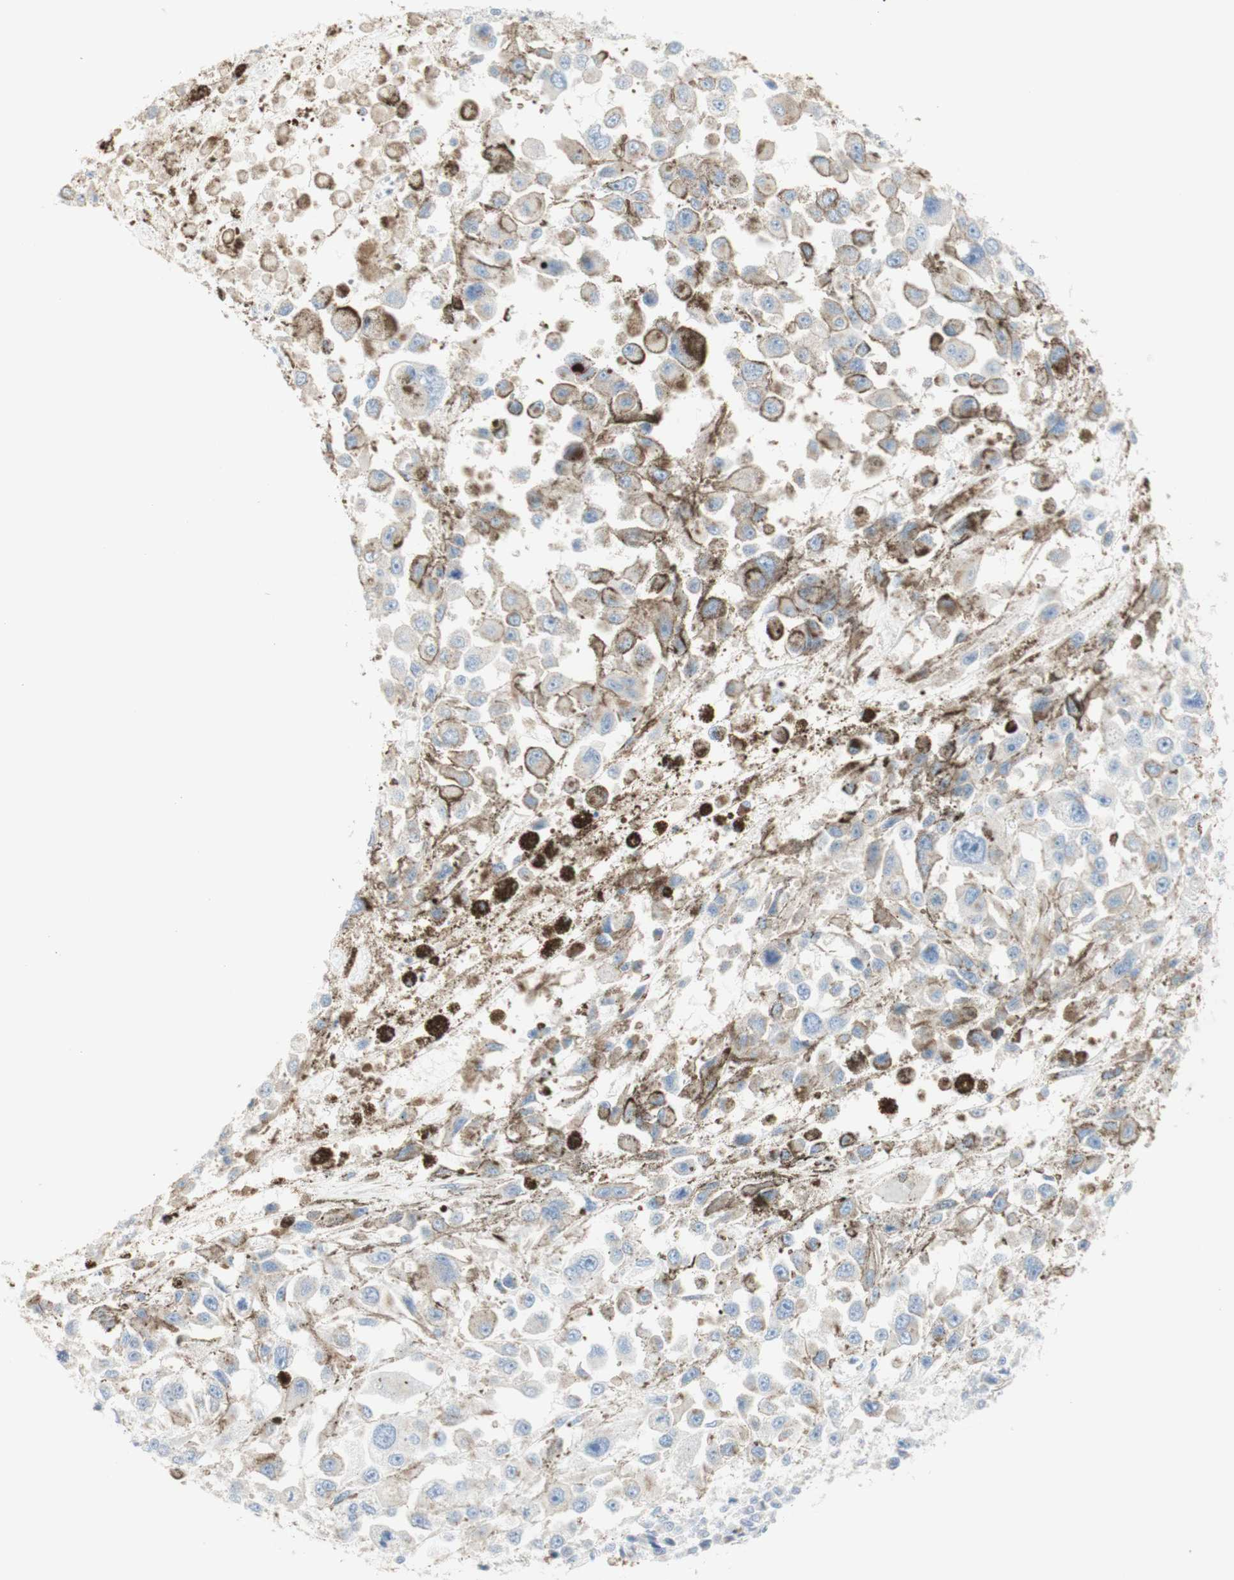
{"staining": {"intensity": "weak", "quantity": ">75%", "location": "cytoplasmic/membranous"}, "tissue": "melanoma", "cell_type": "Tumor cells", "image_type": "cancer", "snomed": [{"axis": "morphology", "description": "Malignant melanoma, Metastatic site"}, {"axis": "topography", "description": "Lymph node"}], "caption": "Protein positivity by immunohistochemistry exhibits weak cytoplasmic/membranous positivity in about >75% of tumor cells in malignant melanoma (metastatic site). (brown staining indicates protein expression, while blue staining denotes nuclei).", "gene": "MANEA", "patient": {"sex": "male", "age": 59}}